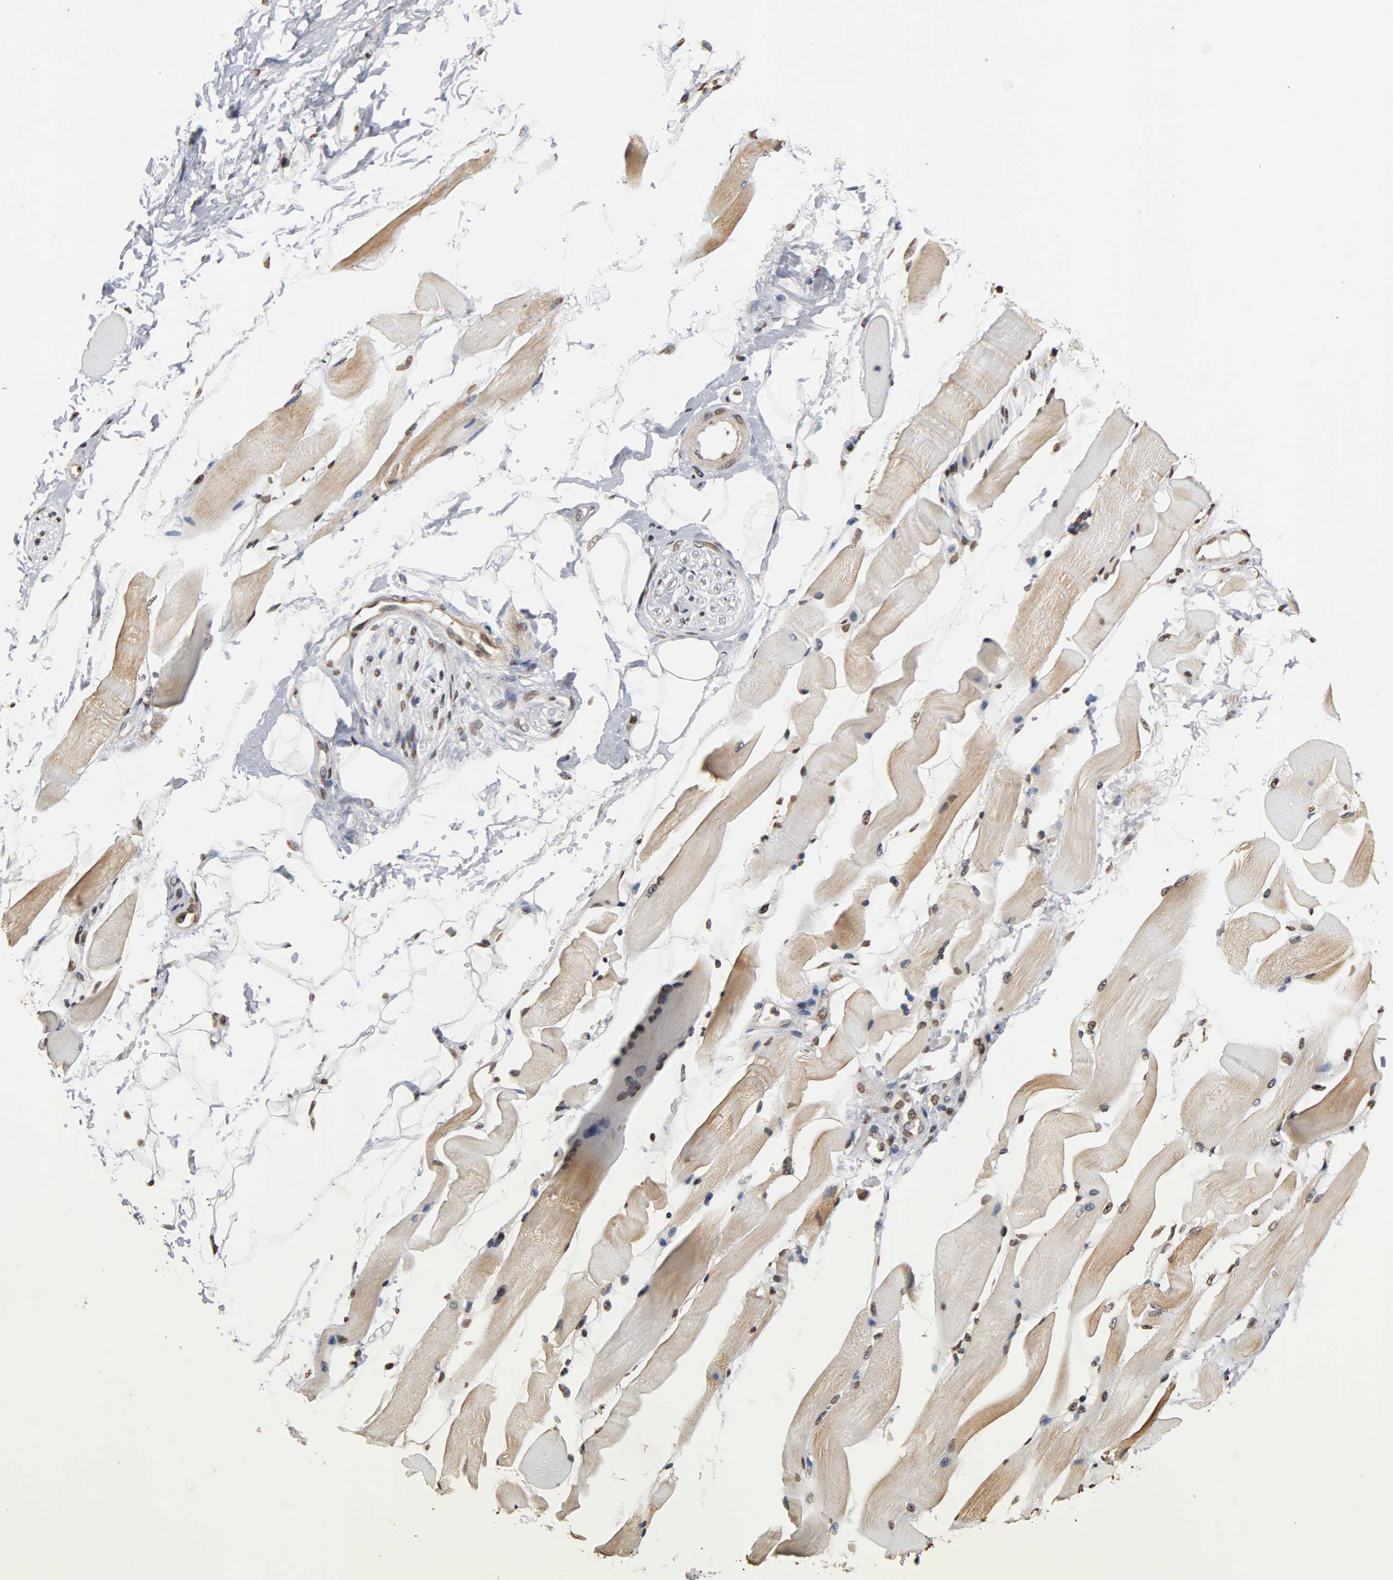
{"staining": {"intensity": "weak", "quantity": "25%-75%", "location": "cytoplasmic/membranous"}, "tissue": "skeletal muscle", "cell_type": "Myocytes", "image_type": "normal", "snomed": [{"axis": "morphology", "description": "Normal tissue, NOS"}, {"axis": "topography", "description": "Skeletal muscle"}, {"axis": "topography", "description": "Peripheral nerve tissue"}], "caption": "IHC photomicrograph of benign skeletal muscle: human skeletal muscle stained using IHC exhibits low levels of weak protein expression localized specifically in the cytoplasmic/membranous of myocytes, appearing as a cytoplasmic/membranous brown color.", "gene": "ERCC2", "patient": {"sex": "female", "age": 84}}